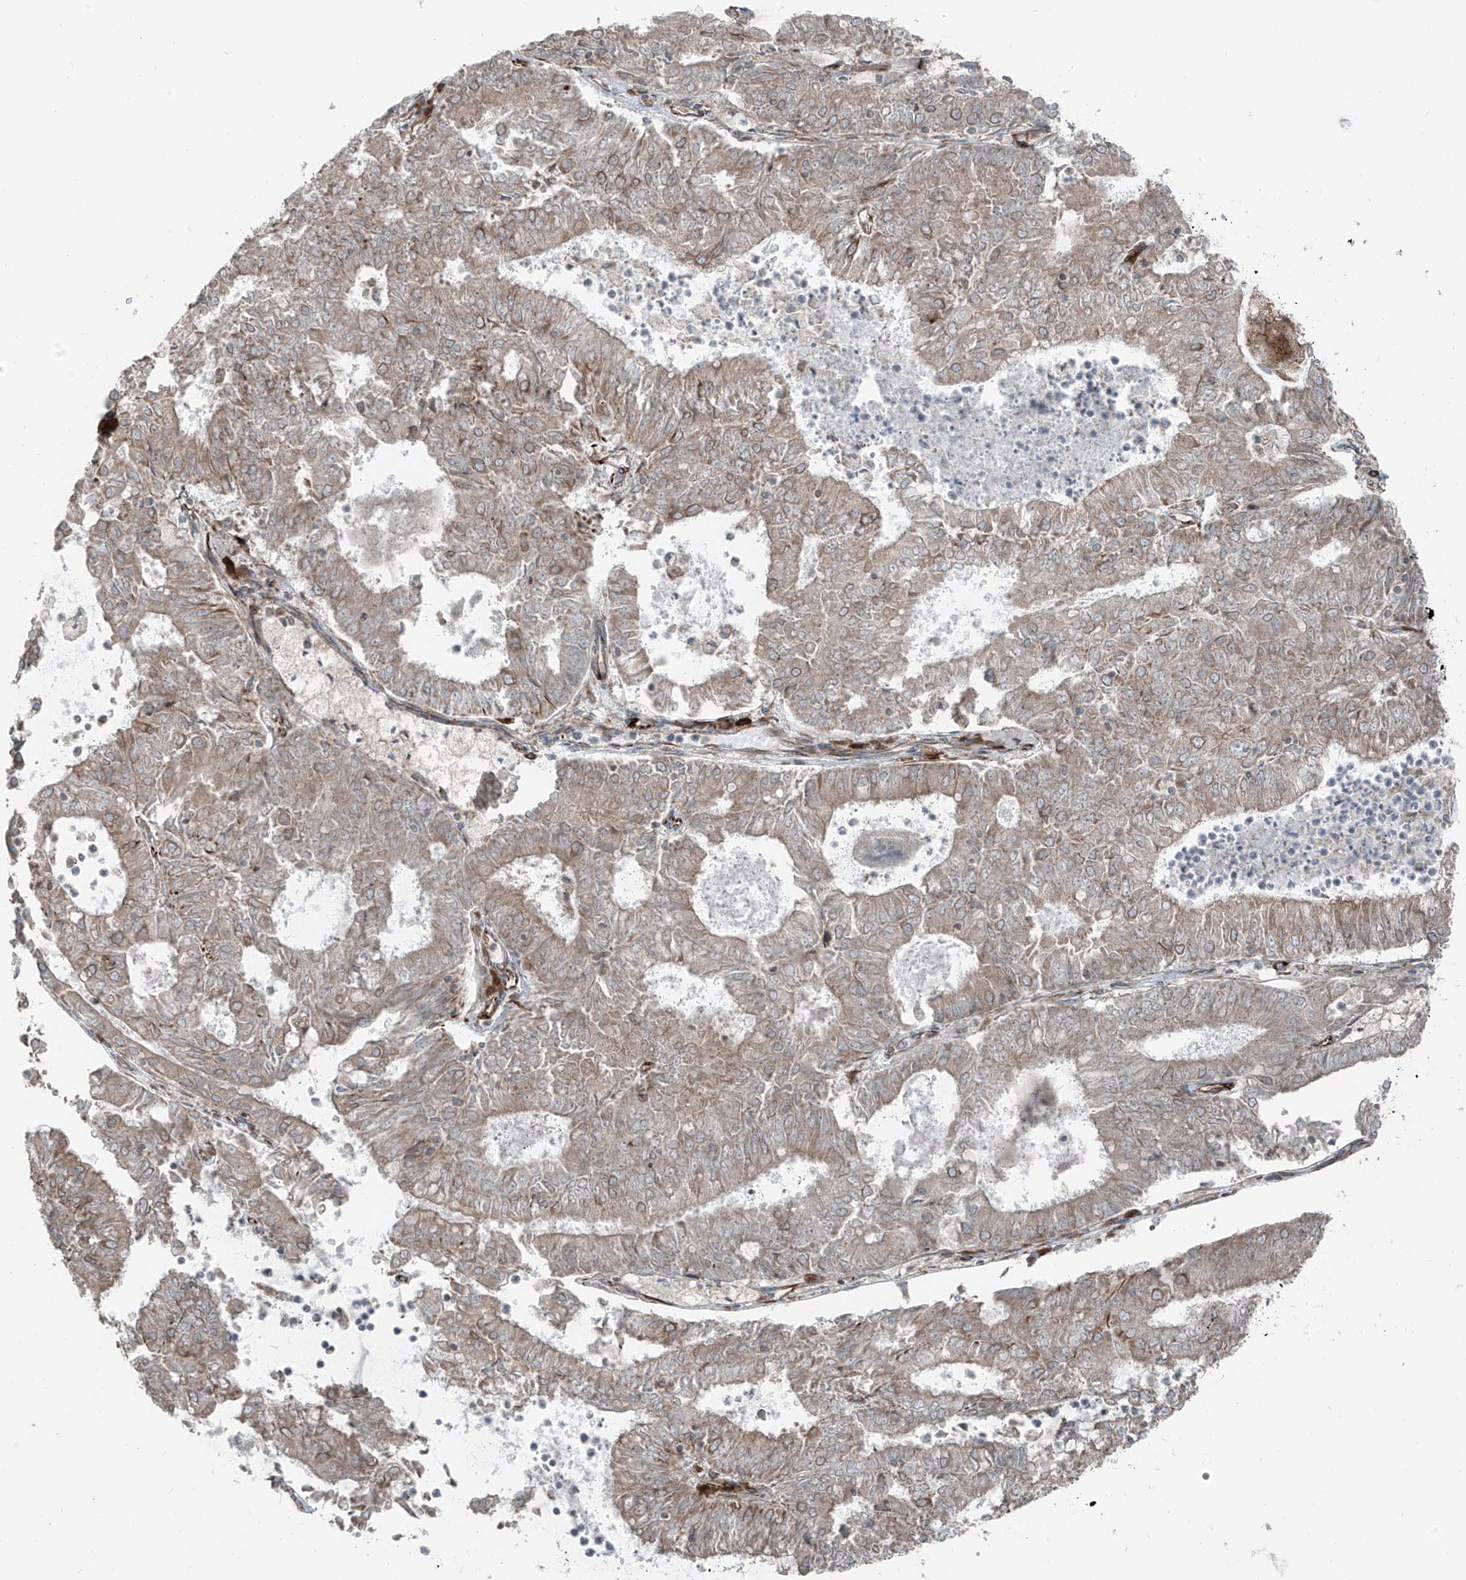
{"staining": {"intensity": "weak", "quantity": ">75%", "location": "cytoplasmic/membranous"}, "tissue": "endometrial cancer", "cell_type": "Tumor cells", "image_type": "cancer", "snomed": [{"axis": "morphology", "description": "Adenocarcinoma, NOS"}, {"axis": "topography", "description": "Endometrium"}], "caption": "Immunohistochemistry (IHC) (DAB (3,3'-diaminobenzidine)) staining of human endometrial cancer (adenocarcinoma) shows weak cytoplasmic/membranous protein expression in approximately >75% of tumor cells.", "gene": "ERLEC1", "patient": {"sex": "female", "age": 57}}